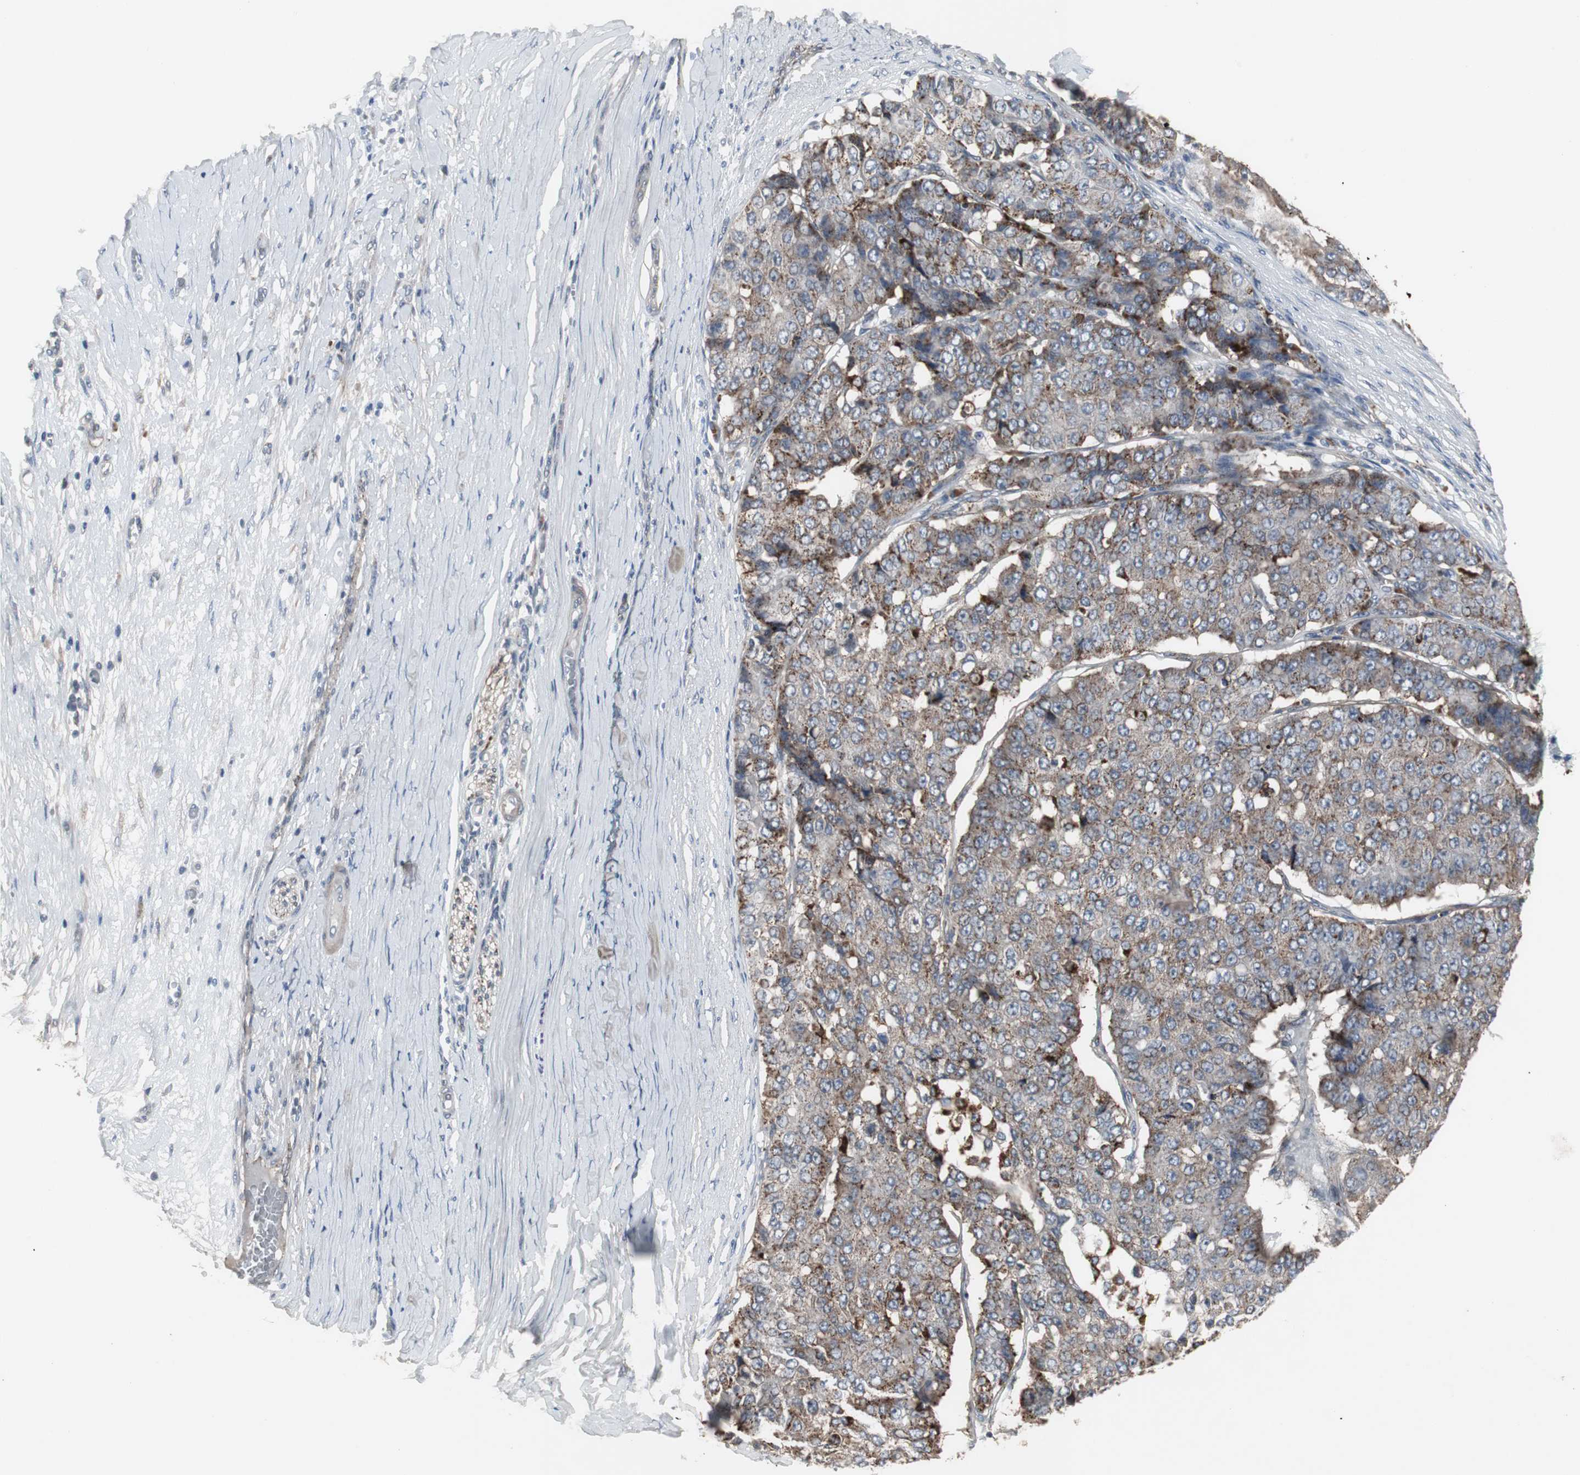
{"staining": {"intensity": "strong", "quantity": ">75%", "location": "cytoplasmic/membranous"}, "tissue": "pancreatic cancer", "cell_type": "Tumor cells", "image_type": "cancer", "snomed": [{"axis": "morphology", "description": "Adenocarcinoma, NOS"}, {"axis": "topography", "description": "Pancreas"}], "caption": "Human pancreatic cancer (adenocarcinoma) stained for a protein (brown) displays strong cytoplasmic/membranous positive positivity in approximately >75% of tumor cells.", "gene": "GBA1", "patient": {"sex": "male", "age": 50}}